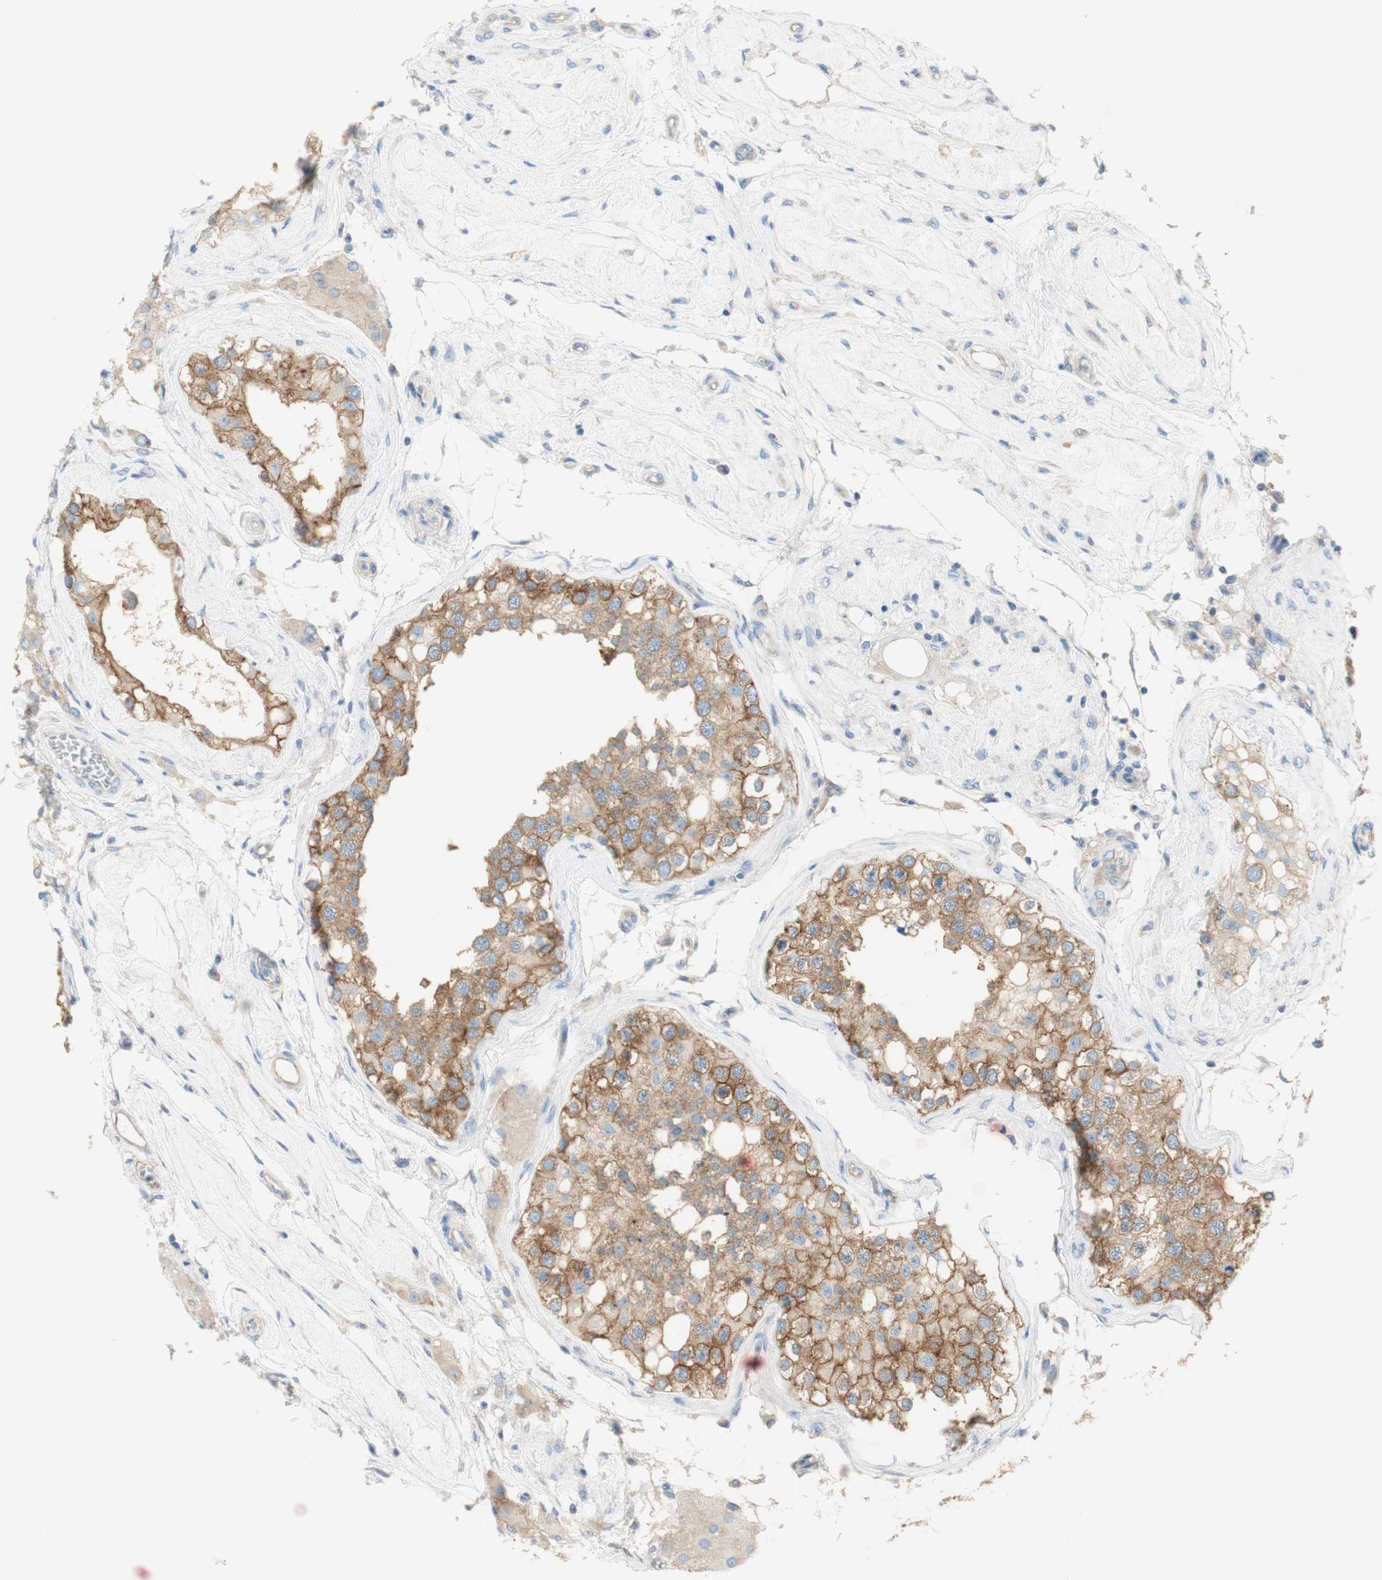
{"staining": {"intensity": "moderate", "quantity": ">75%", "location": "cytoplasmic/membranous"}, "tissue": "testis", "cell_type": "Cells in seminiferous ducts", "image_type": "normal", "snomed": [{"axis": "morphology", "description": "Normal tissue, NOS"}, {"axis": "topography", "description": "Testis"}], "caption": "Cells in seminiferous ducts reveal moderate cytoplasmic/membranous expression in approximately >75% of cells in unremarkable testis. (Stains: DAB in brown, nuclei in blue, Microscopy: brightfield microscopy at high magnification).", "gene": "ATP2B1", "patient": {"sex": "male", "age": 68}}